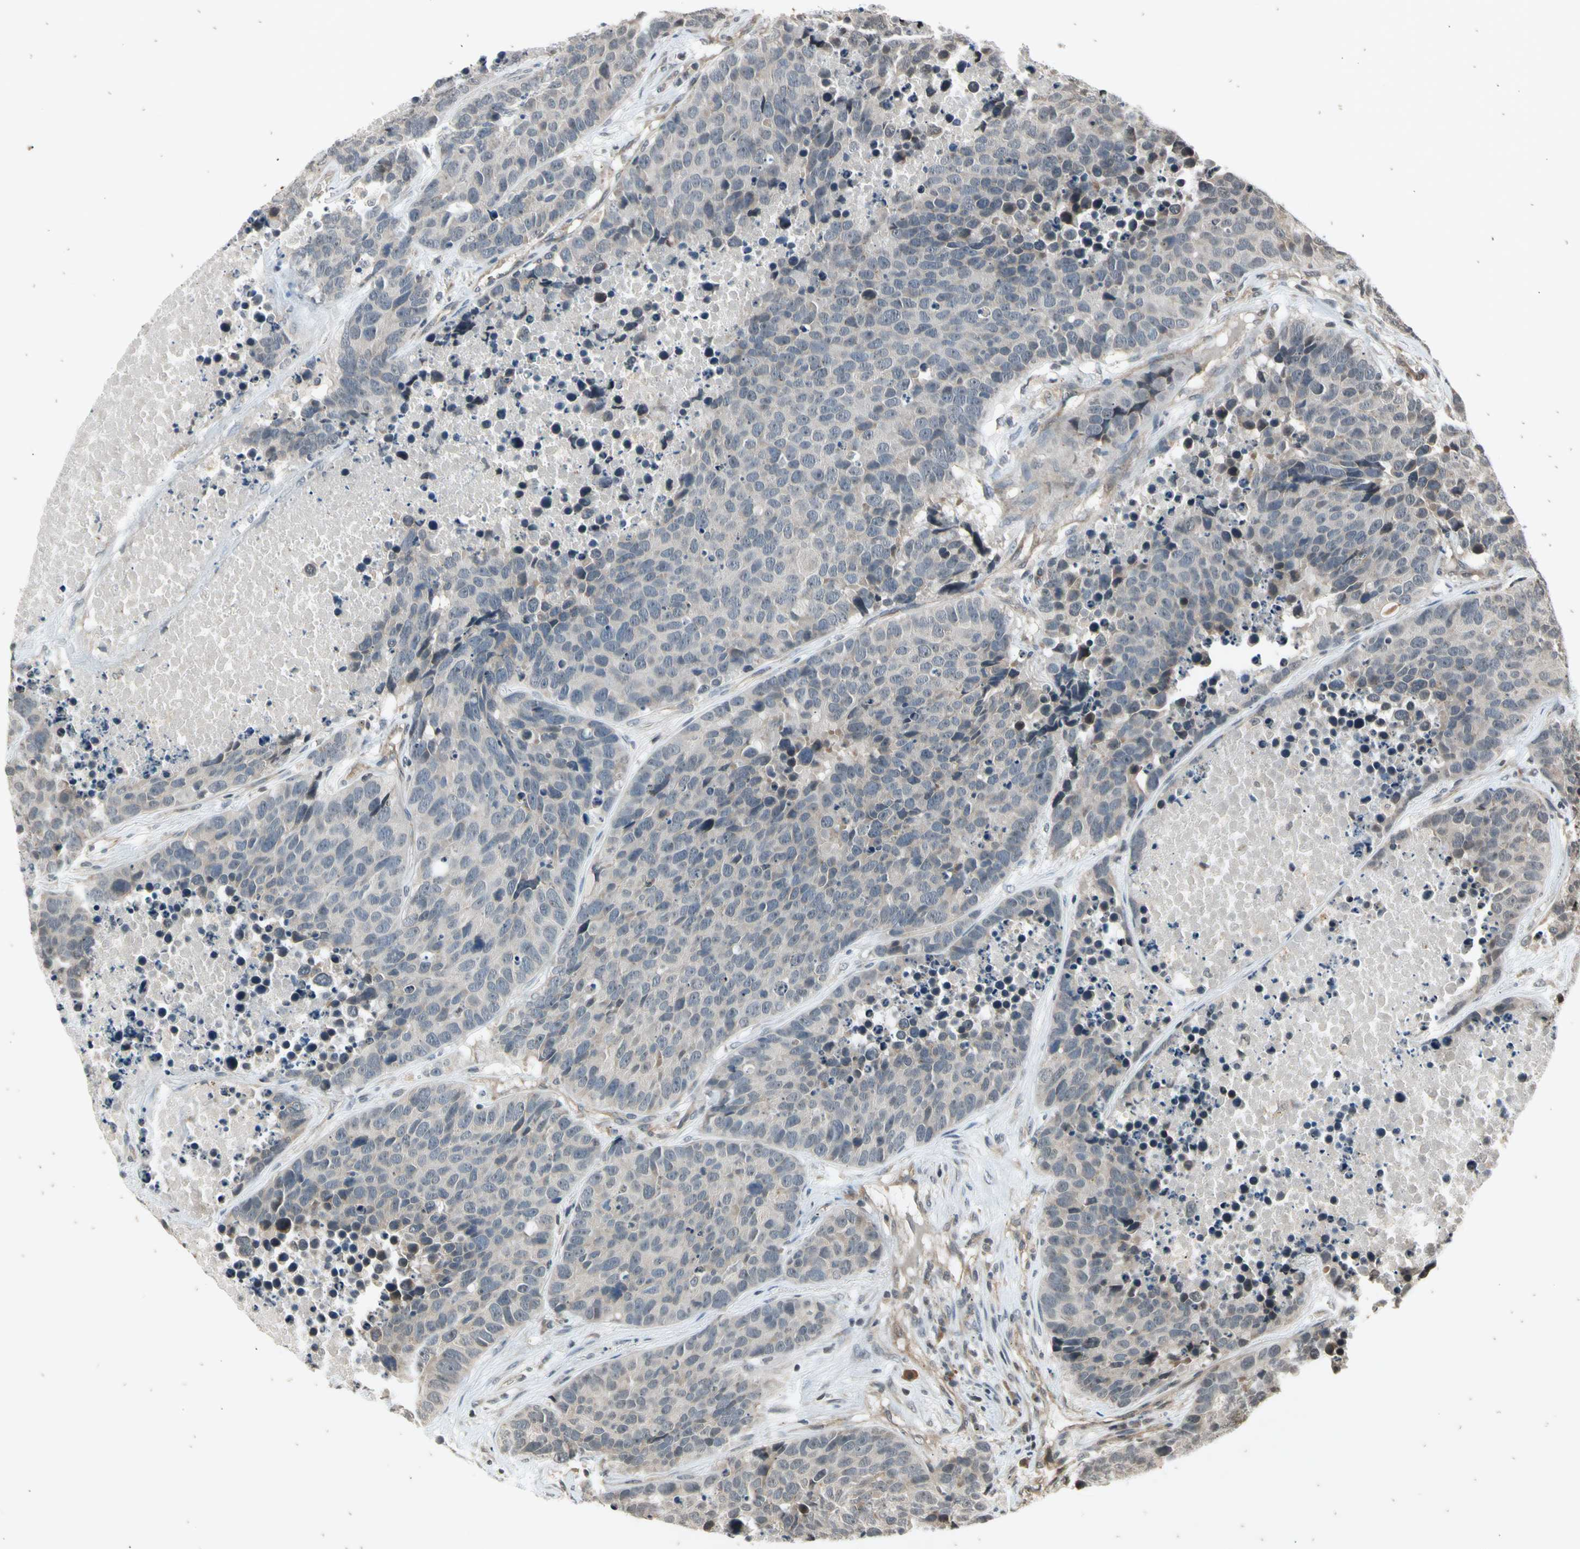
{"staining": {"intensity": "negative", "quantity": "none", "location": "none"}, "tissue": "carcinoid", "cell_type": "Tumor cells", "image_type": "cancer", "snomed": [{"axis": "morphology", "description": "Carcinoid, malignant, NOS"}, {"axis": "topography", "description": "Lung"}], "caption": "Immunohistochemistry micrograph of carcinoid stained for a protein (brown), which displays no expression in tumor cells.", "gene": "EFNB2", "patient": {"sex": "male", "age": 60}}